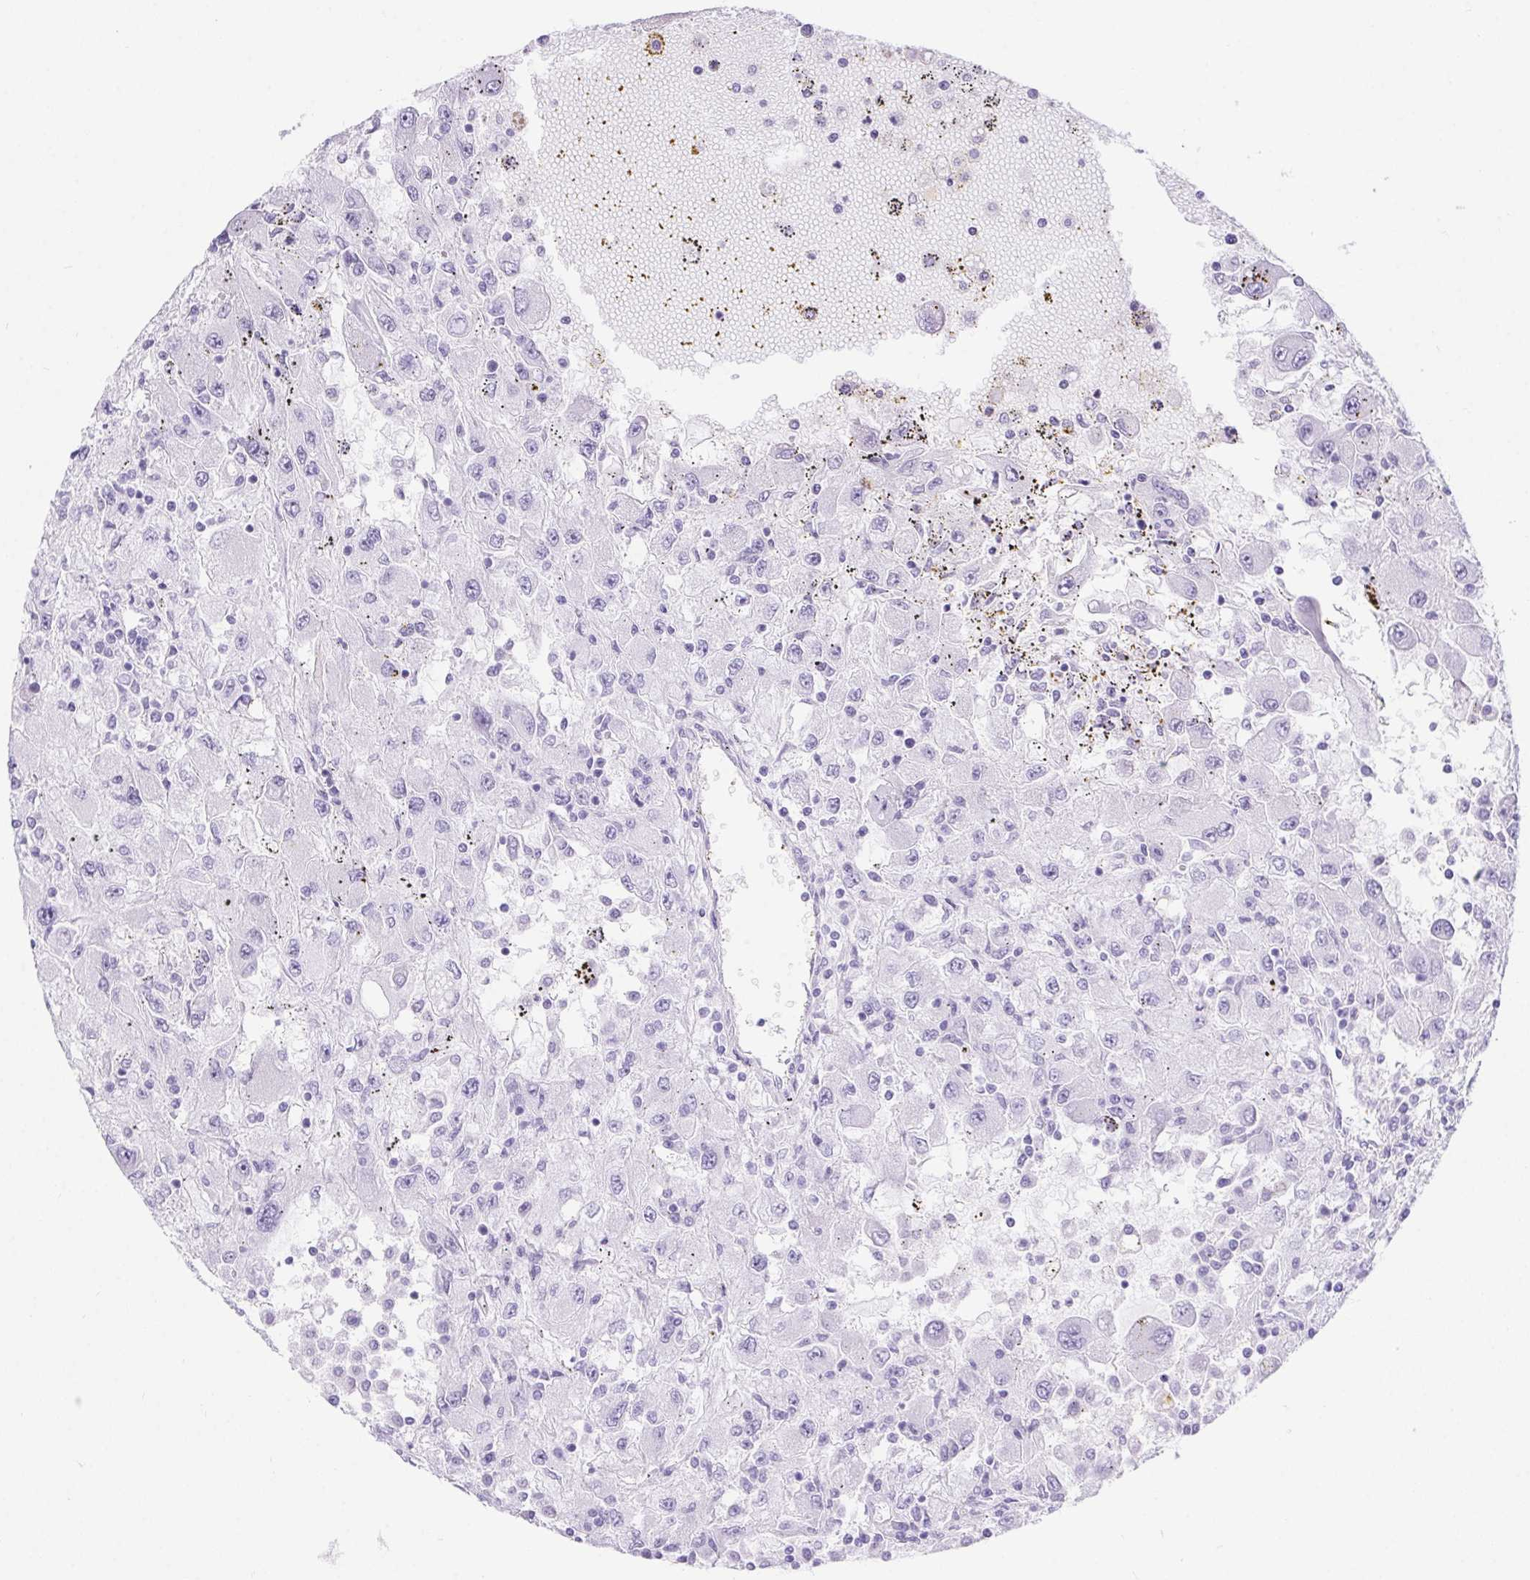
{"staining": {"intensity": "negative", "quantity": "none", "location": "none"}, "tissue": "renal cancer", "cell_type": "Tumor cells", "image_type": "cancer", "snomed": [{"axis": "morphology", "description": "Adenocarcinoma, NOS"}, {"axis": "topography", "description": "Kidney"}], "caption": "Immunohistochemistry (IHC) histopathology image of neoplastic tissue: human renal cancer (adenocarcinoma) stained with DAB demonstrates no significant protein staining in tumor cells. (DAB immunohistochemistry with hematoxylin counter stain).", "gene": "ERP27", "patient": {"sex": "female", "age": 67}}